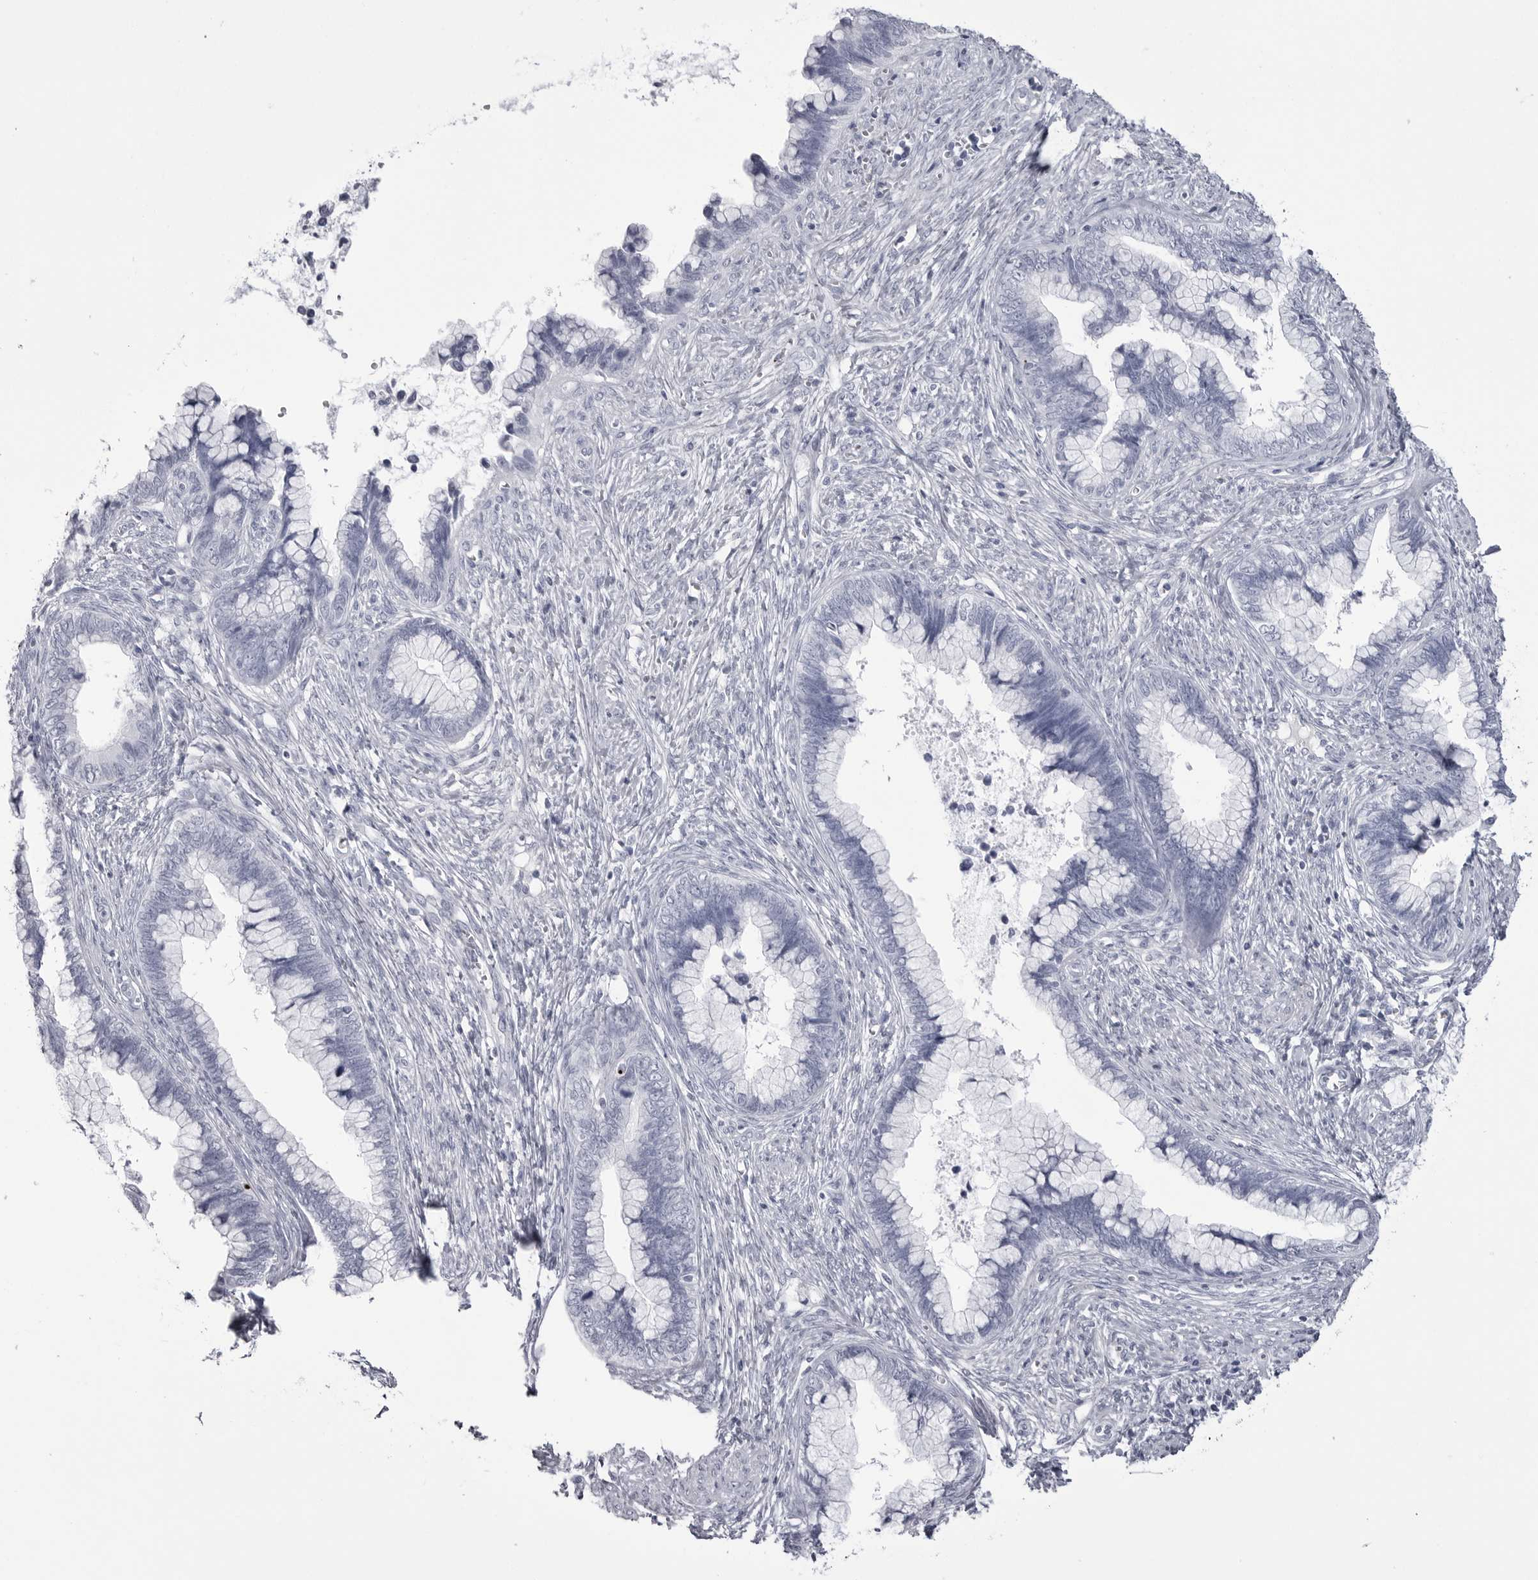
{"staining": {"intensity": "negative", "quantity": "none", "location": "none"}, "tissue": "cervical cancer", "cell_type": "Tumor cells", "image_type": "cancer", "snomed": [{"axis": "morphology", "description": "Adenocarcinoma, NOS"}, {"axis": "topography", "description": "Cervix"}], "caption": "Tumor cells show no significant expression in adenocarcinoma (cervical).", "gene": "COL26A1", "patient": {"sex": "female", "age": 44}}